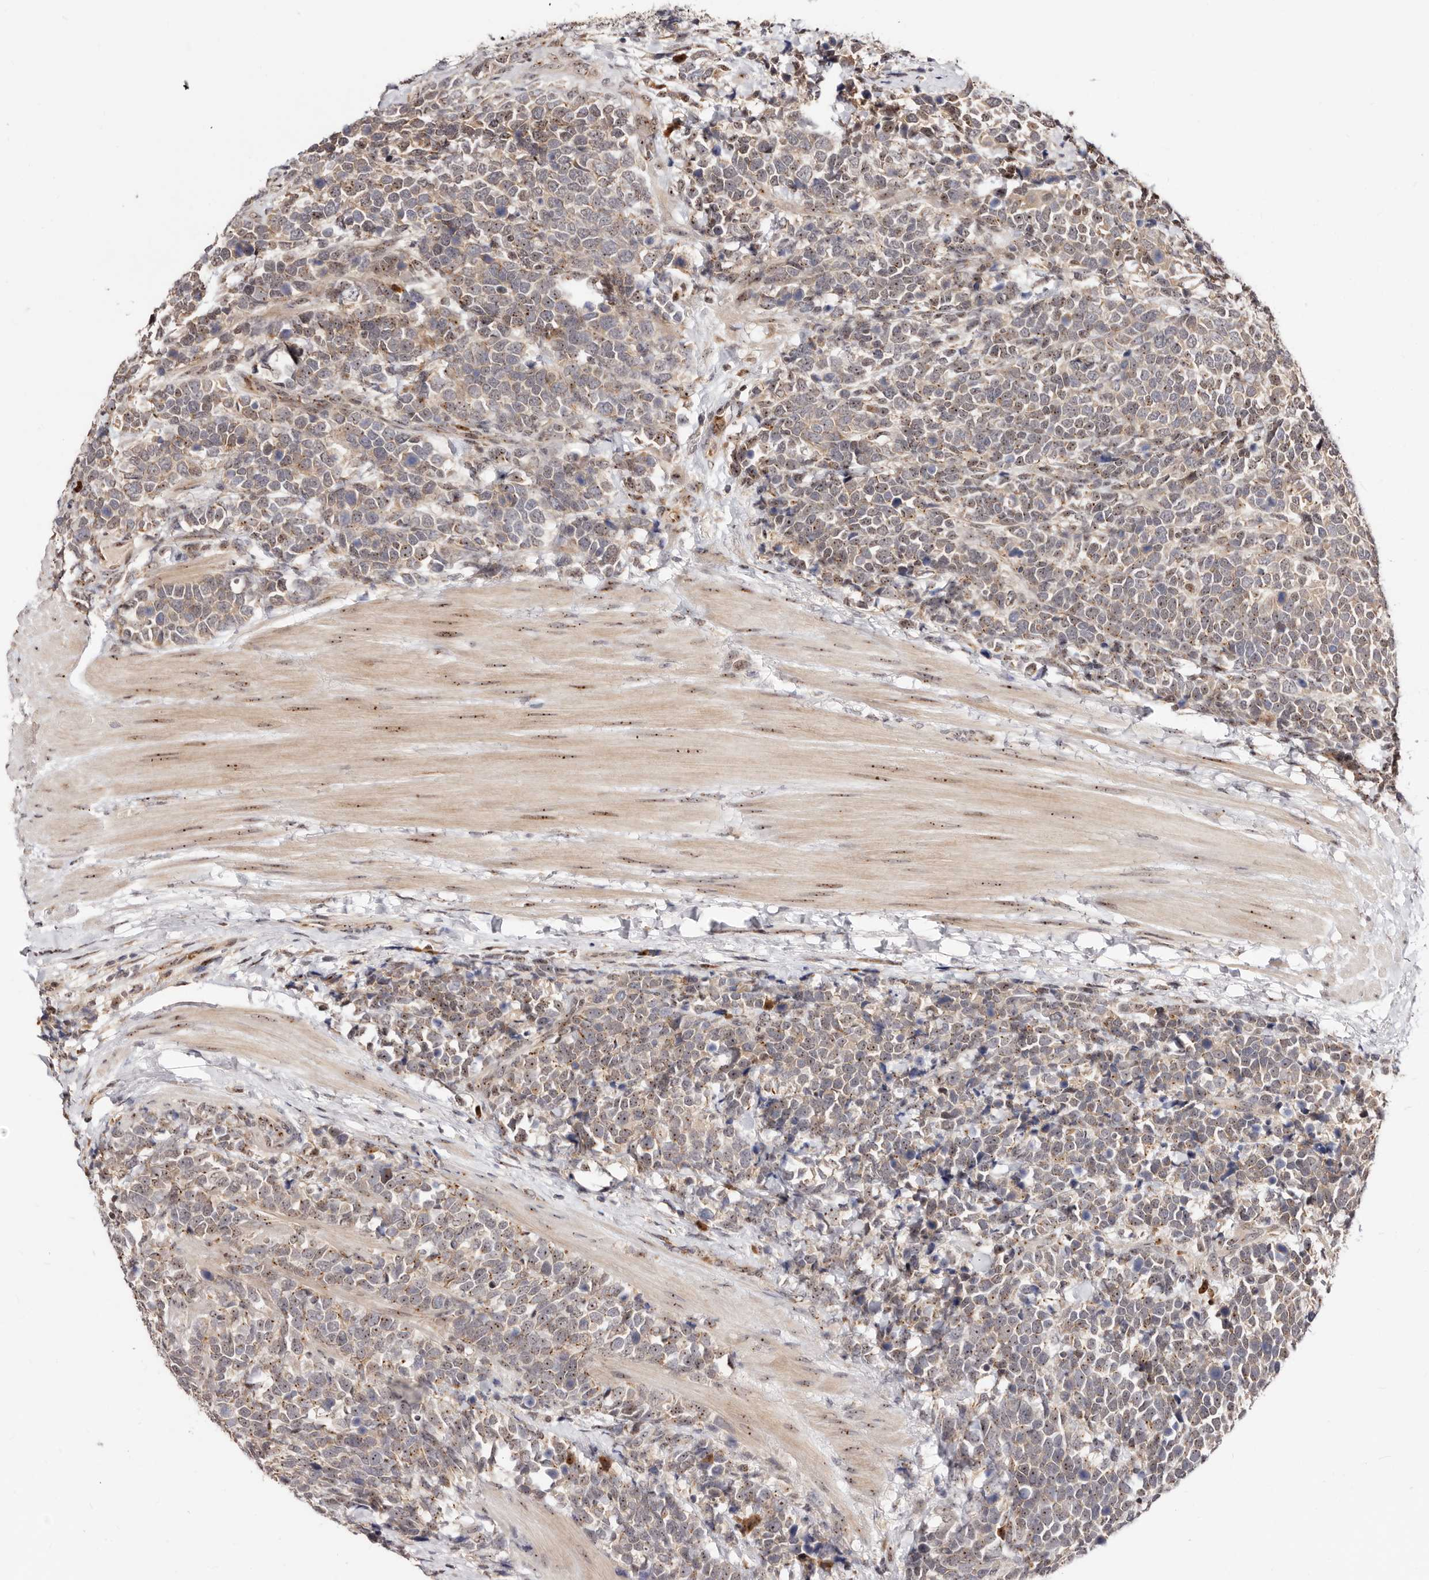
{"staining": {"intensity": "moderate", "quantity": "25%-75%", "location": "nuclear"}, "tissue": "urothelial cancer", "cell_type": "Tumor cells", "image_type": "cancer", "snomed": [{"axis": "morphology", "description": "Urothelial carcinoma, High grade"}, {"axis": "topography", "description": "Urinary bladder"}], "caption": "Human urothelial cancer stained with a brown dye exhibits moderate nuclear positive staining in approximately 25%-75% of tumor cells.", "gene": "APOL6", "patient": {"sex": "female", "age": 82}}